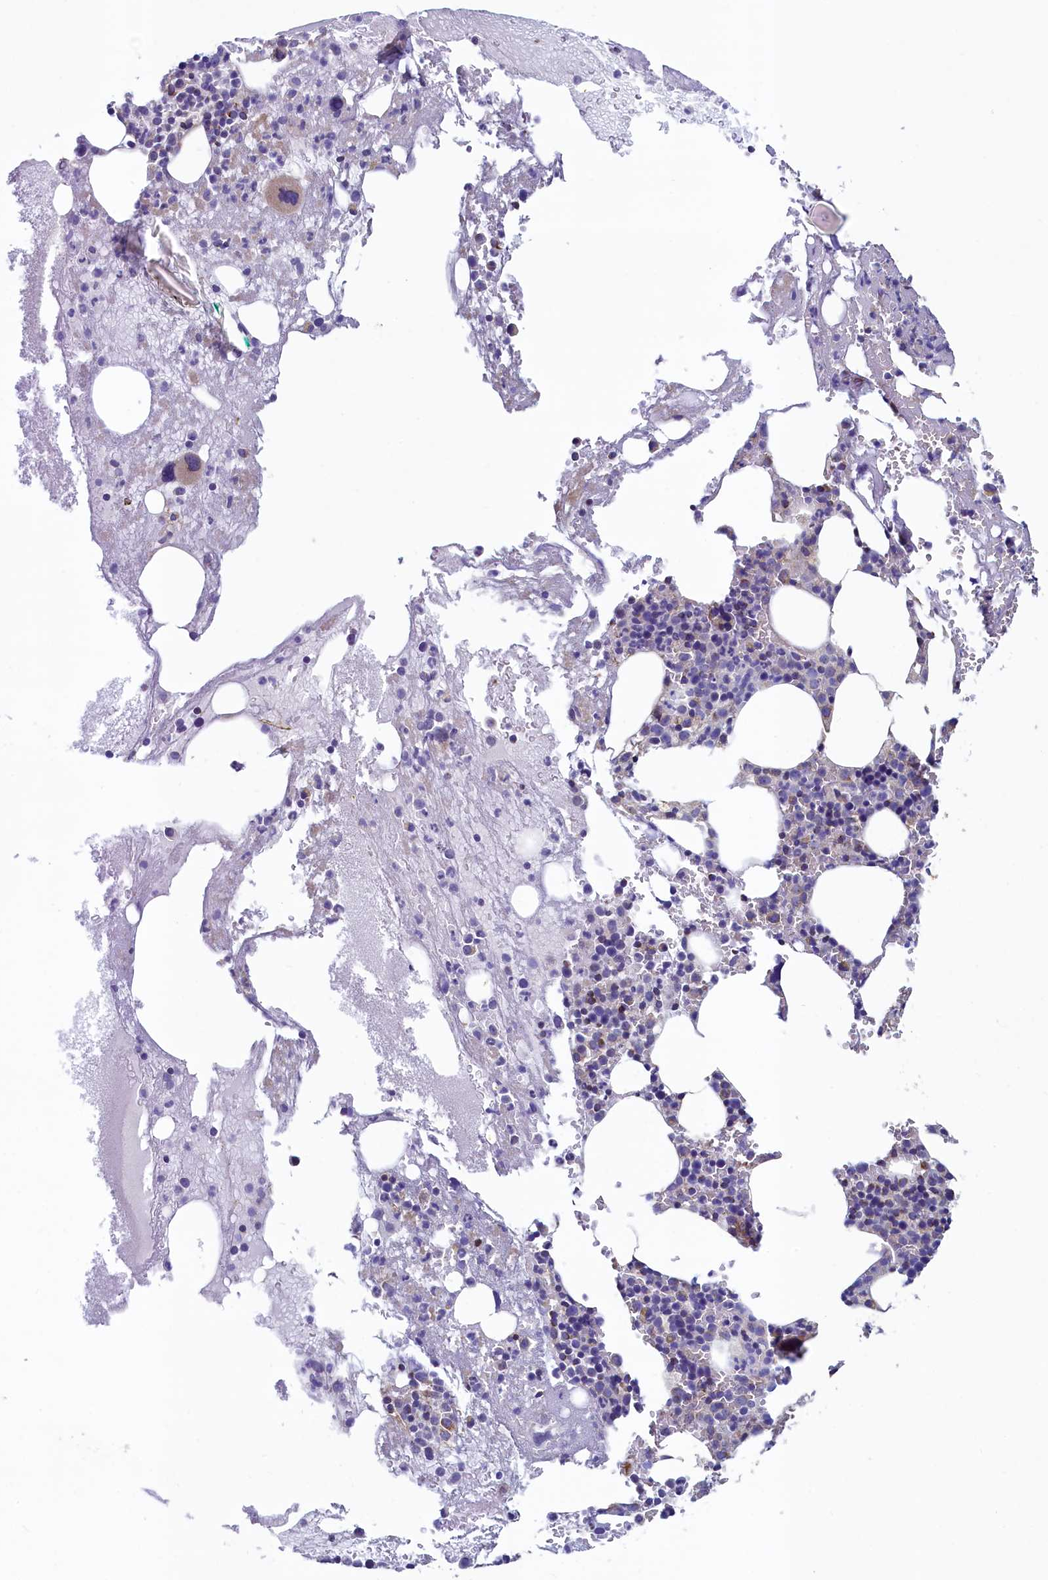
{"staining": {"intensity": "negative", "quantity": "none", "location": "none"}, "tissue": "bone marrow", "cell_type": "Hematopoietic cells", "image_type": "normal", "snomed": [{"axis": "morphology", "description": "Normal tissue, NOS"}, {"axis": "topography", "description": "Bone marrow"}], "caption": "Bone marrow stained for a protein using immunohistochemistry exhibits no expression hematopoietic cells.", "gene": "SPATA2L", "patient": {"sex": "male", "age": 61}}